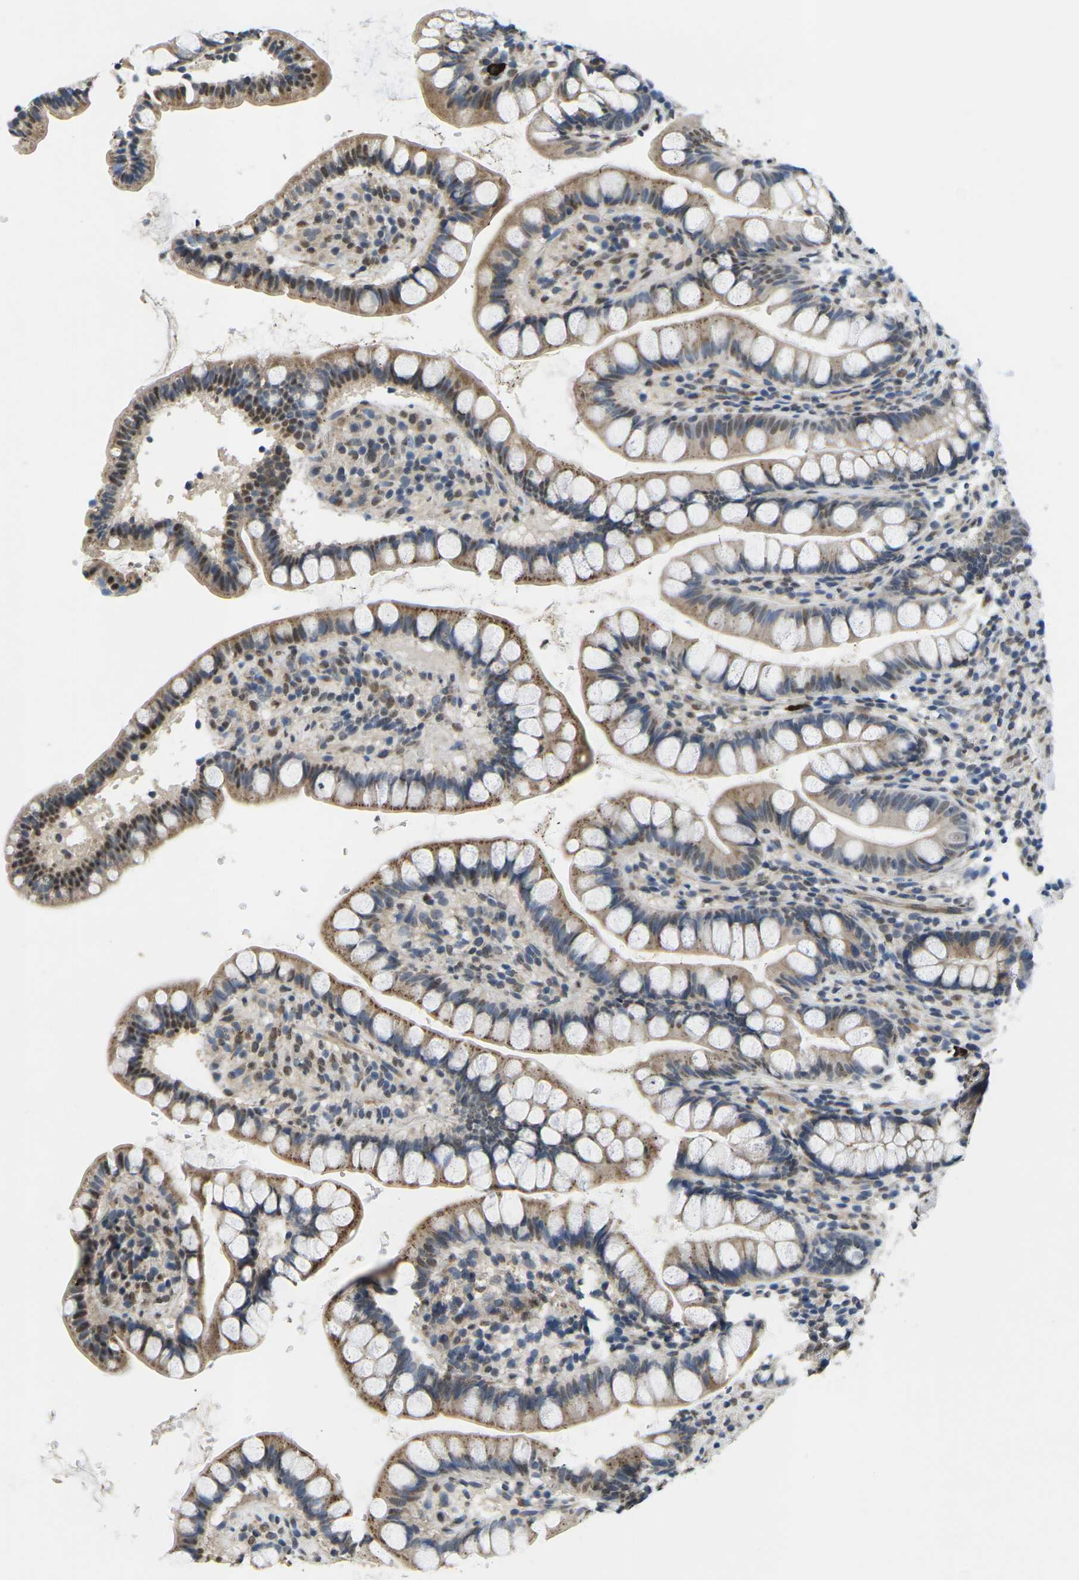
{"staining": {"intensity": "moderate", "quantity": ">75%", "location": "cytoplasmic/membranous"}, "tissue": "small intestine", "cell_type": "Glandular cells", "image_type": "normal", "snomed": [{"axis": "morphology", "description": "Normal tissue, NOS"}, {"axis": "topography", "description": "Small intestine"}], "caption": "Immunohistochemical staining of normal small intestine reveals moderate cytoplasmic/membranous protein staining in about >75% of glandular cells. (brown staining indicates protein expression, while blue staining denotes nuclei).", "gene": "ERBB4", "patient": {"sex": "female", "age": 84}}